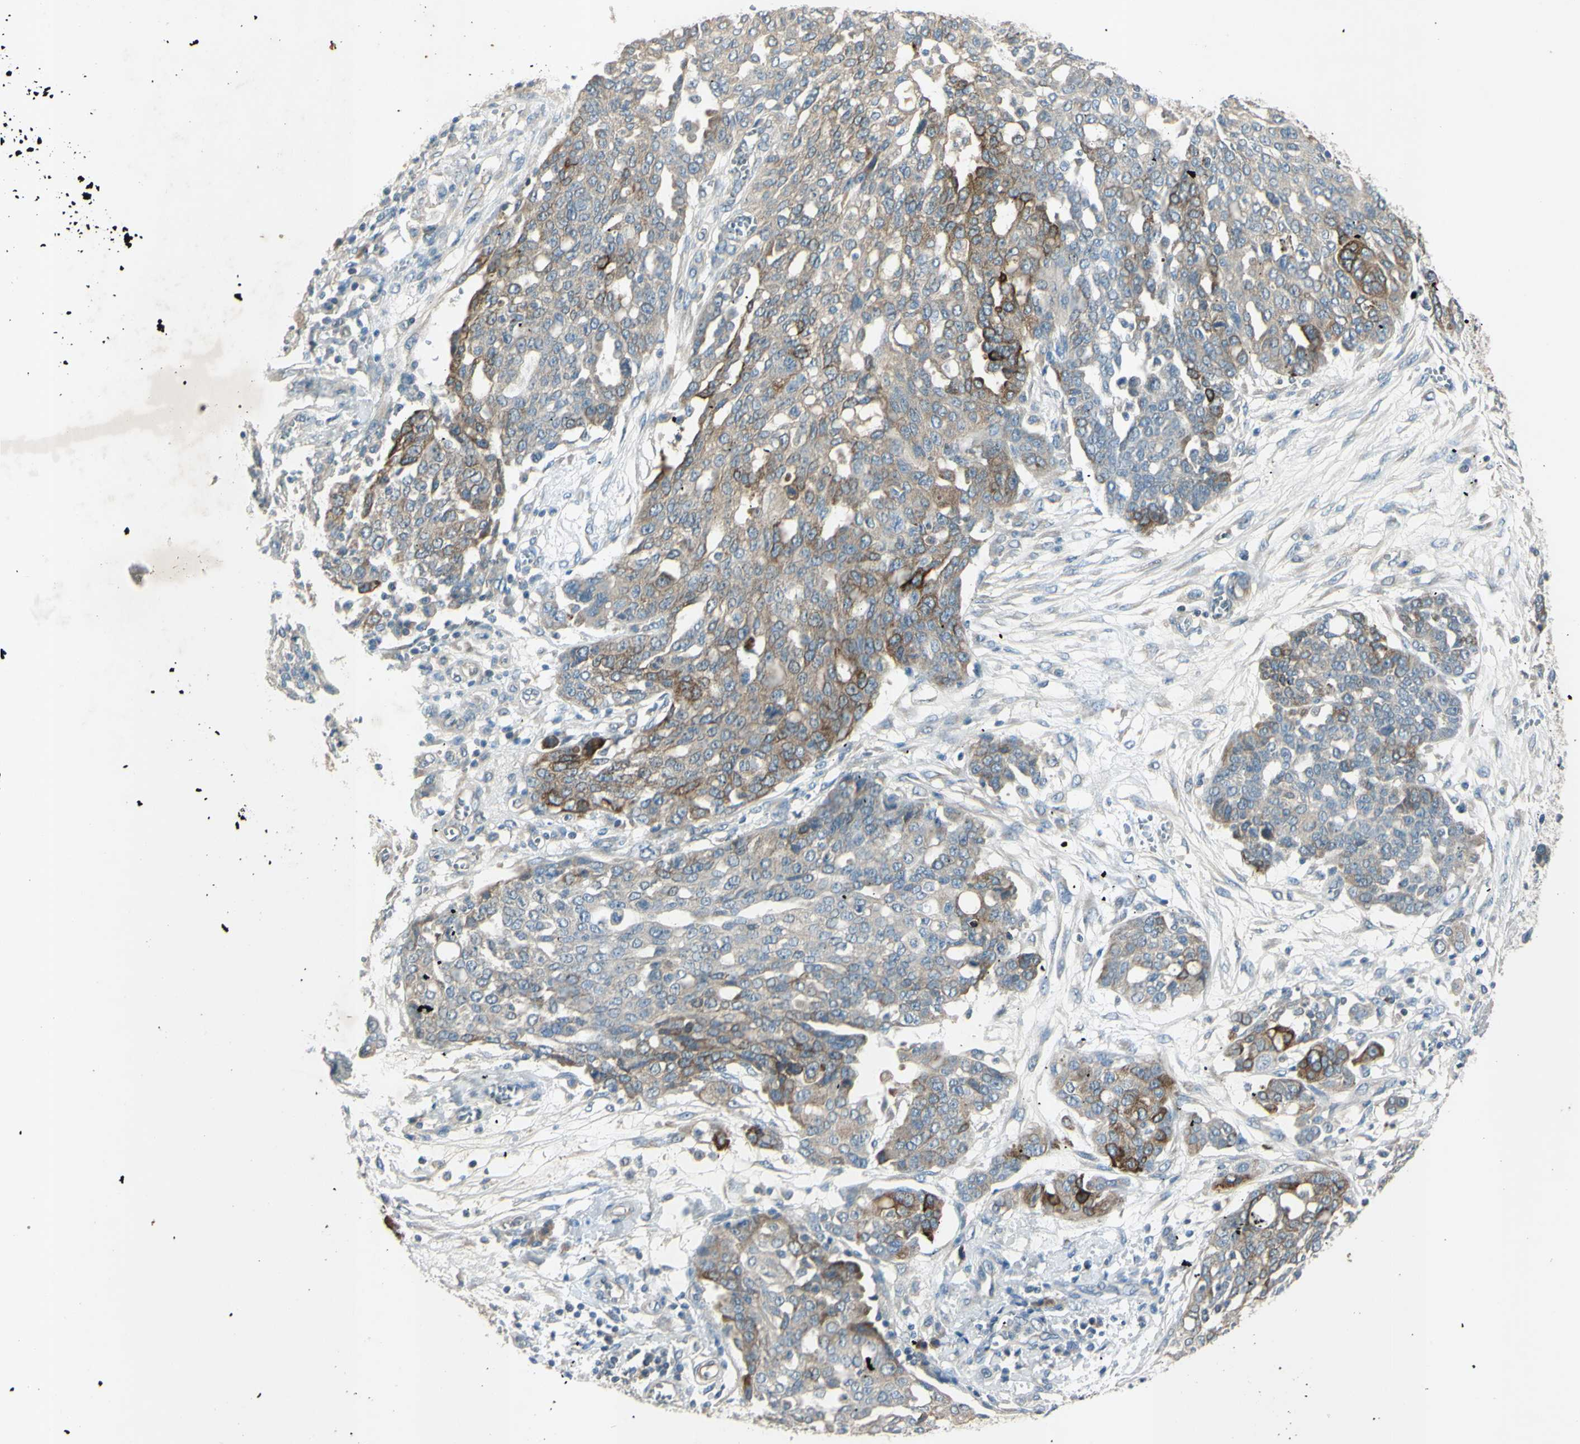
{"staining": {"intensity": "strong", "quantity": "<25%", "location": "cytoplasmic/membranous"}, "tissue": "ovarian cancer", "cell_type": "Tumor cells", "image_type": "cancer", "snomed": [{"axis": "morphology", "description": "Cystadenocarcinoma, serous, NOS"}, {"axis": "topography", "description": "Soft tissue"}, {"axis": "topography", "description": "Ovary"}], "caption": "IHC of ovarian cancer (serous cystadenocarcinoma) reveals medium levels of strong cytoplasmic/membranous positivity in approximately <25% of tumor cells.", "gene": "AATK", "patient": {"sex": "female", "age": 57}}